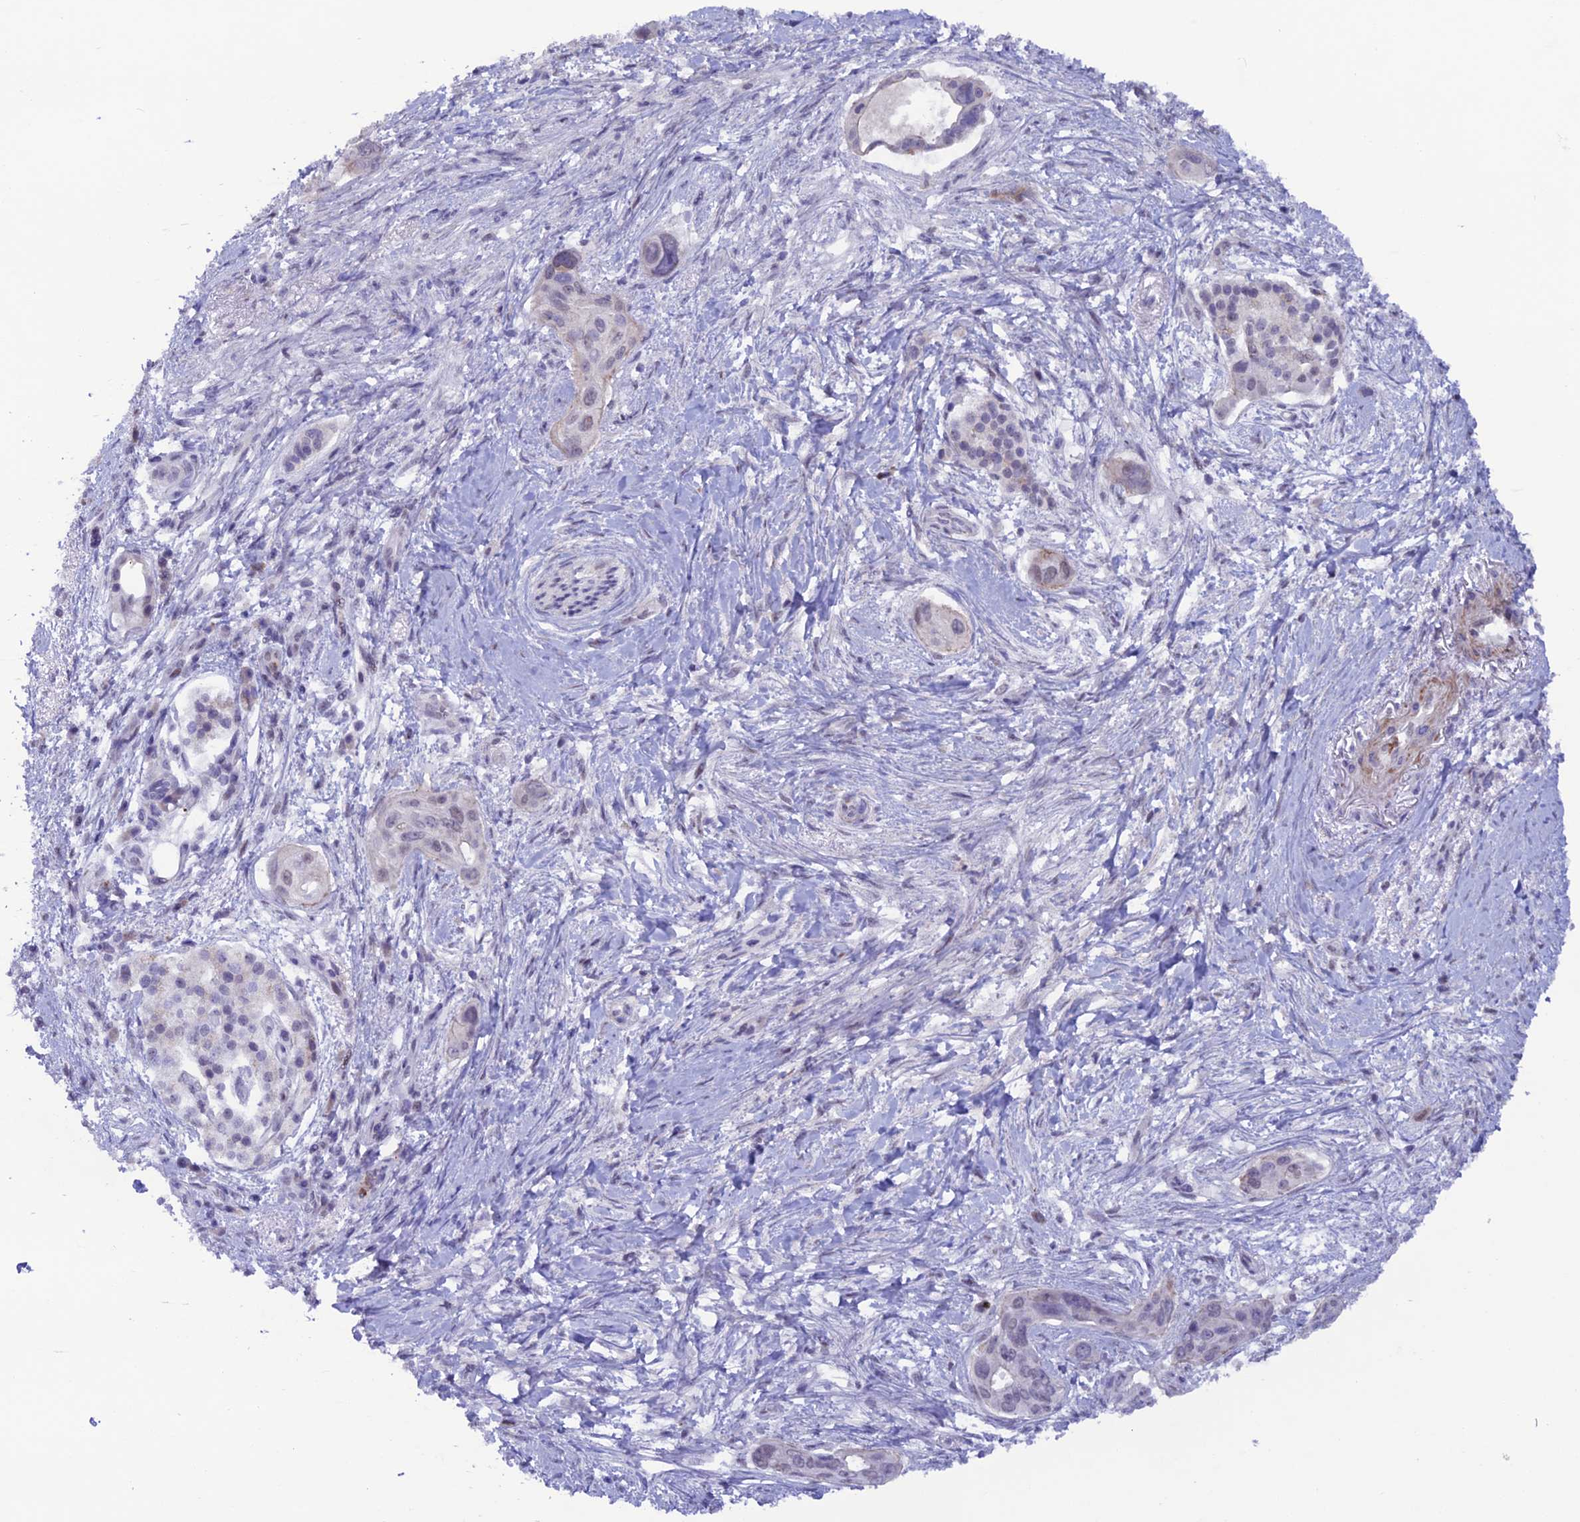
{"staining": {"intensity": "negative", "quantity": "none", "location": "none"}, "tissue": "pancreatic cancer", "cell_type": "Tumor cells", "image_type": "cancer", "snomed": [{"axis": "morphology", "description": "Adenocarcinoma, NOS"}, {"axis": "topography", "description": "Pancreas"}], "caption": "Immunohistochemistry micrograph of adenocarcinoma (pancreatic) stained for a protein (brown), which reveals no expression in tumor cells.", "gene": "COL6A6", "patient": {"sex": "male", "age": 72}}